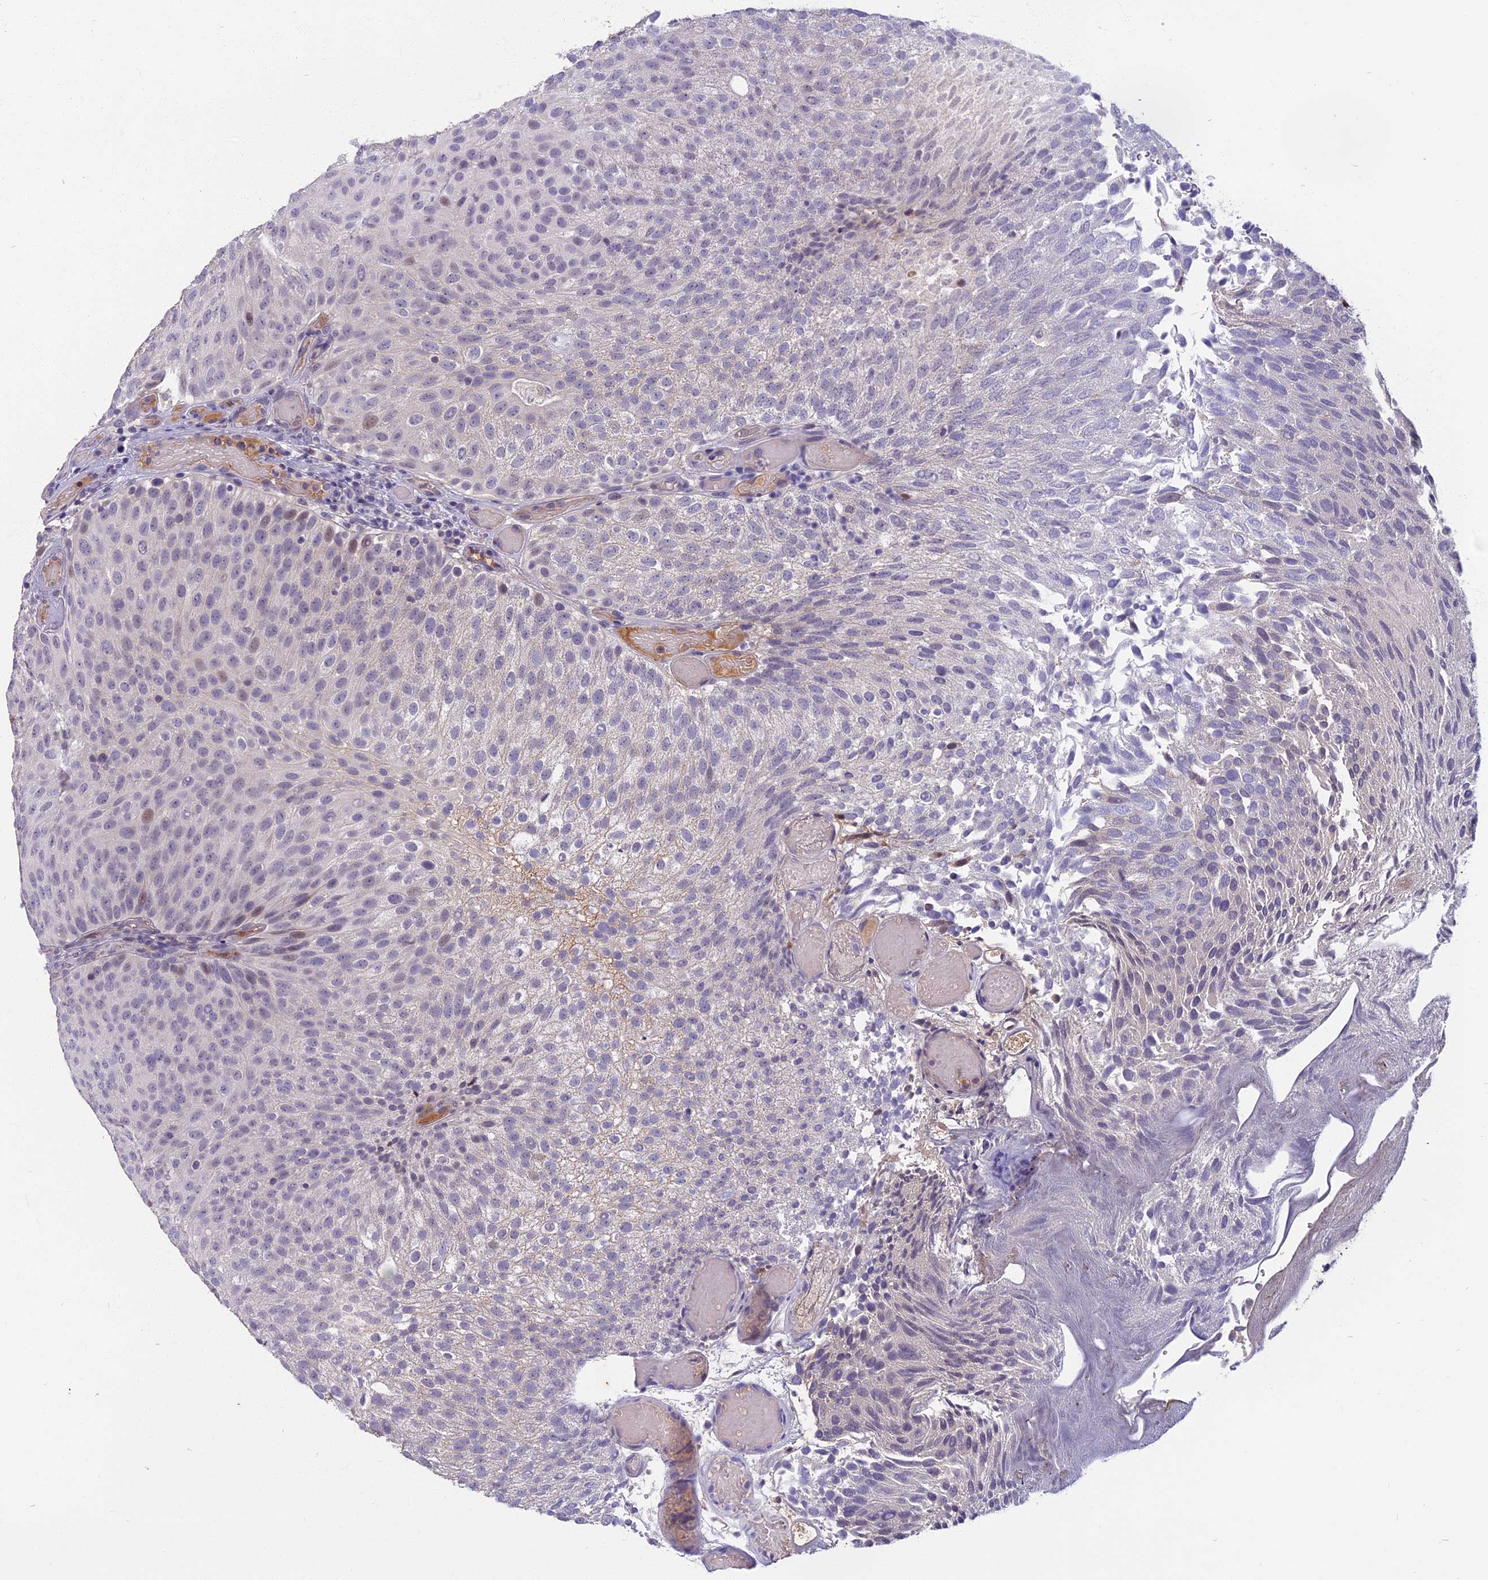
{"staining": {"intensity": "negative", "quantity": "none", "location": "none"}, "tissue": "urothelial cancer", "cell_type": "Tumor cells", "image_type": "cancer", "snomed": [{"axis": "morphology", "description": "Urothelial carcinoma, Low grade"}, {"axis": "topography", "description": "Urinary bladder"}], "caption": "High magnification brightfield microscopy of urothelial cancer stained with DAB (3,3'-diaminobenzidine) (brown) and counterstained with hematoxylin (blue): tumor cells show no significant positivity.", "gene": "CDC7", "patient": {"sex": "male", "age": 78}}